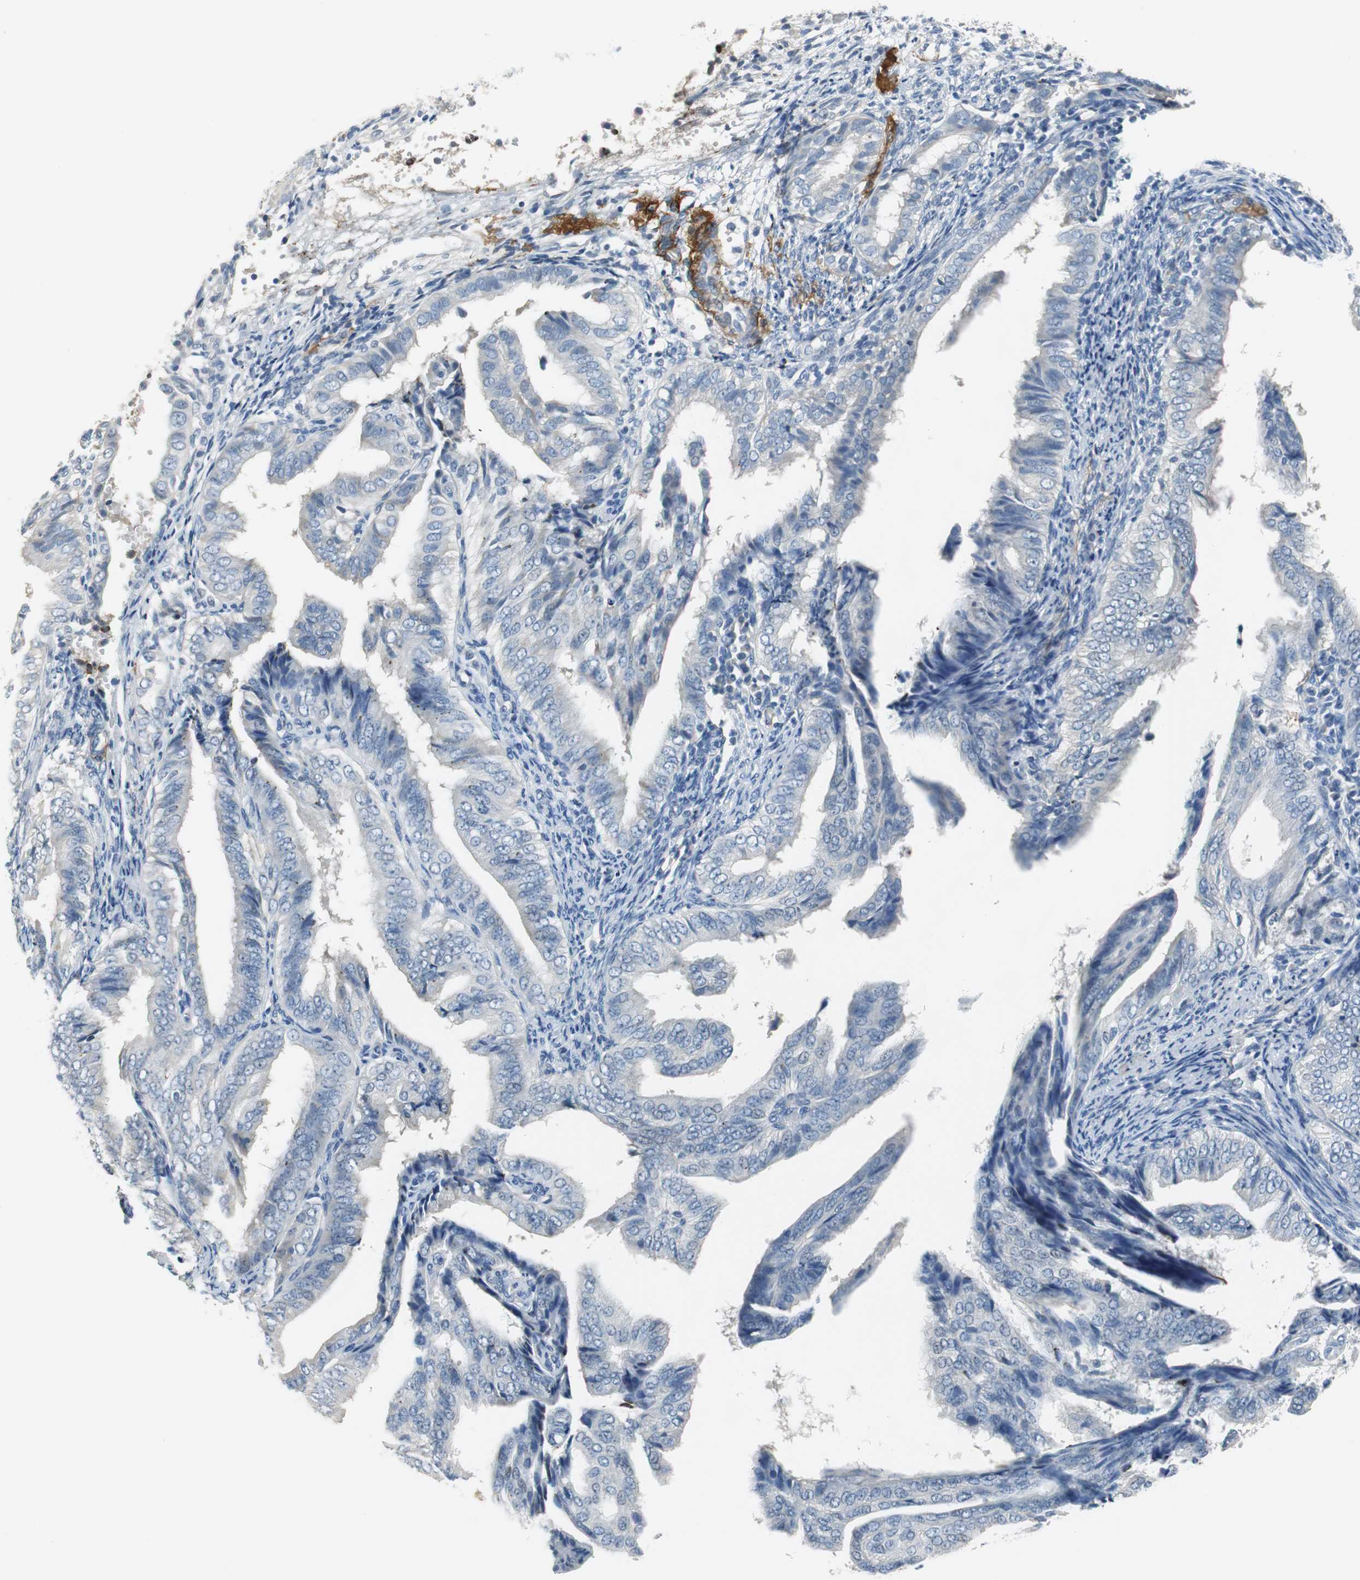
{"staining": {"intensity": "negative", "quantity": "none", "location": "none"}, "tissue": "endometrial cancer", "cell_type": "Tumor cells", "image_type": "cancer", "snomed": [{"axis": "morphology", "description": "Adenocarcinoma, NOS"}, {"axis": "topography", "description": "Endometrium"}], "caption": "Tumor cells show no significant staining in adenocarcinoma (endometrial). Brightfield microscopy of immunohistochemistry (IHC) stained with DAB (3,3'-diaminobenzidine) (brown) and hematoxylin (blue), captured at high magnification.", "gene": "MUC7", "patient": {"sex": "female", "age": 58}}